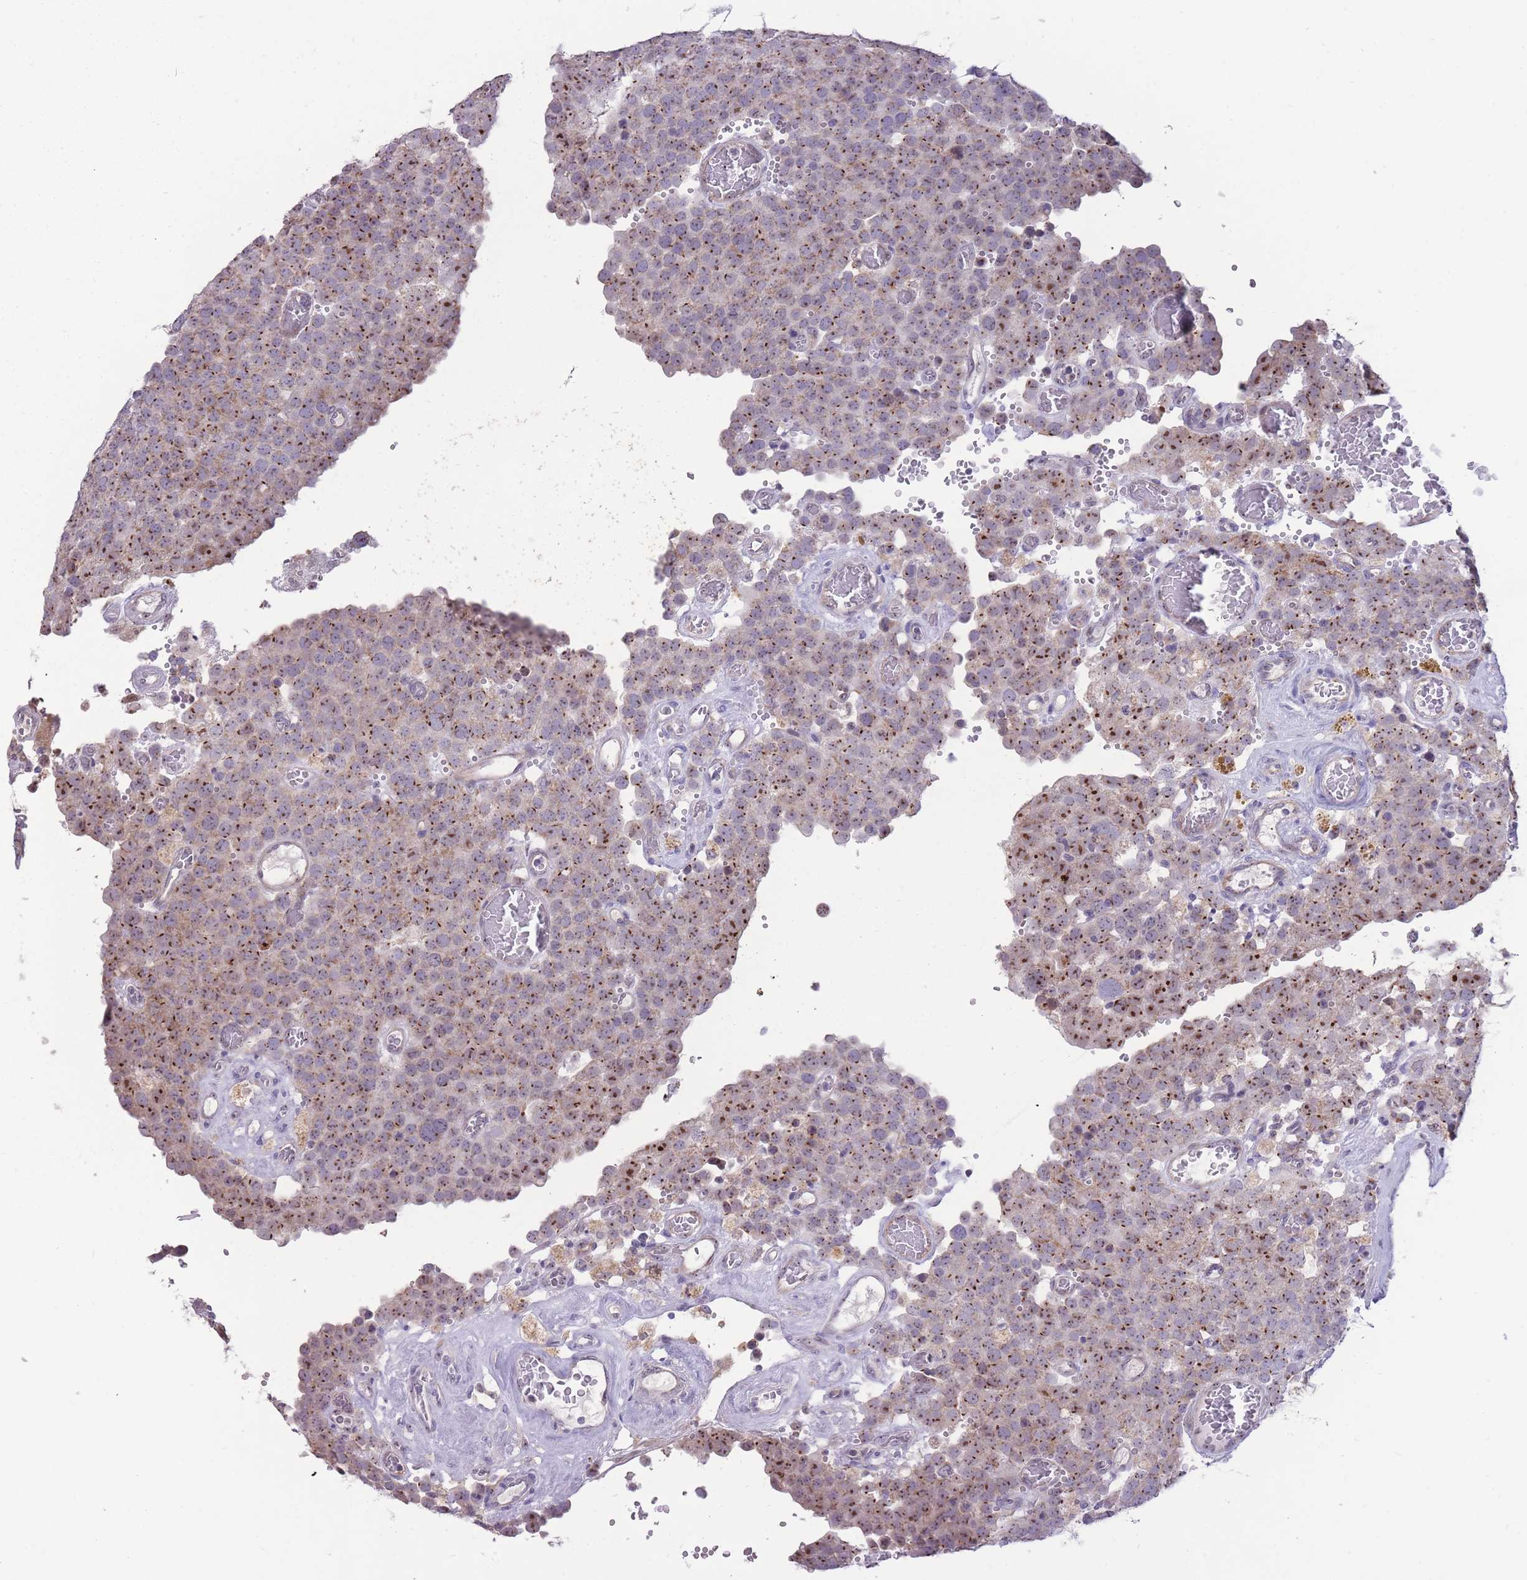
{"staining": {"intensity": "moderate", "quantity": ">75%", "location": "cytoplasmic/membranous,nuclear"}, "tissue": "testis cancer", "cell_type": "Tumor cells", "image_type": "cancer", "snomed": [{"axis": "morphology", "description": "Normal tissue, NOS"}, {"axis": "morphology", "description": "Seminoma, NOS"}, {"axis": "topography", "description": "Testis"}], "caption": "DAB immunohistochemical staining of human seminoma (testis) demonstrates moderate cytoplasmic/membranous and nuclear protein staining in approximately >75% of tumor cells. (DAB = brown stain, brightfield microscopy at high magnification).", "gene": "MCIDAS", "patient": {"sex": "male", "age": 71}}